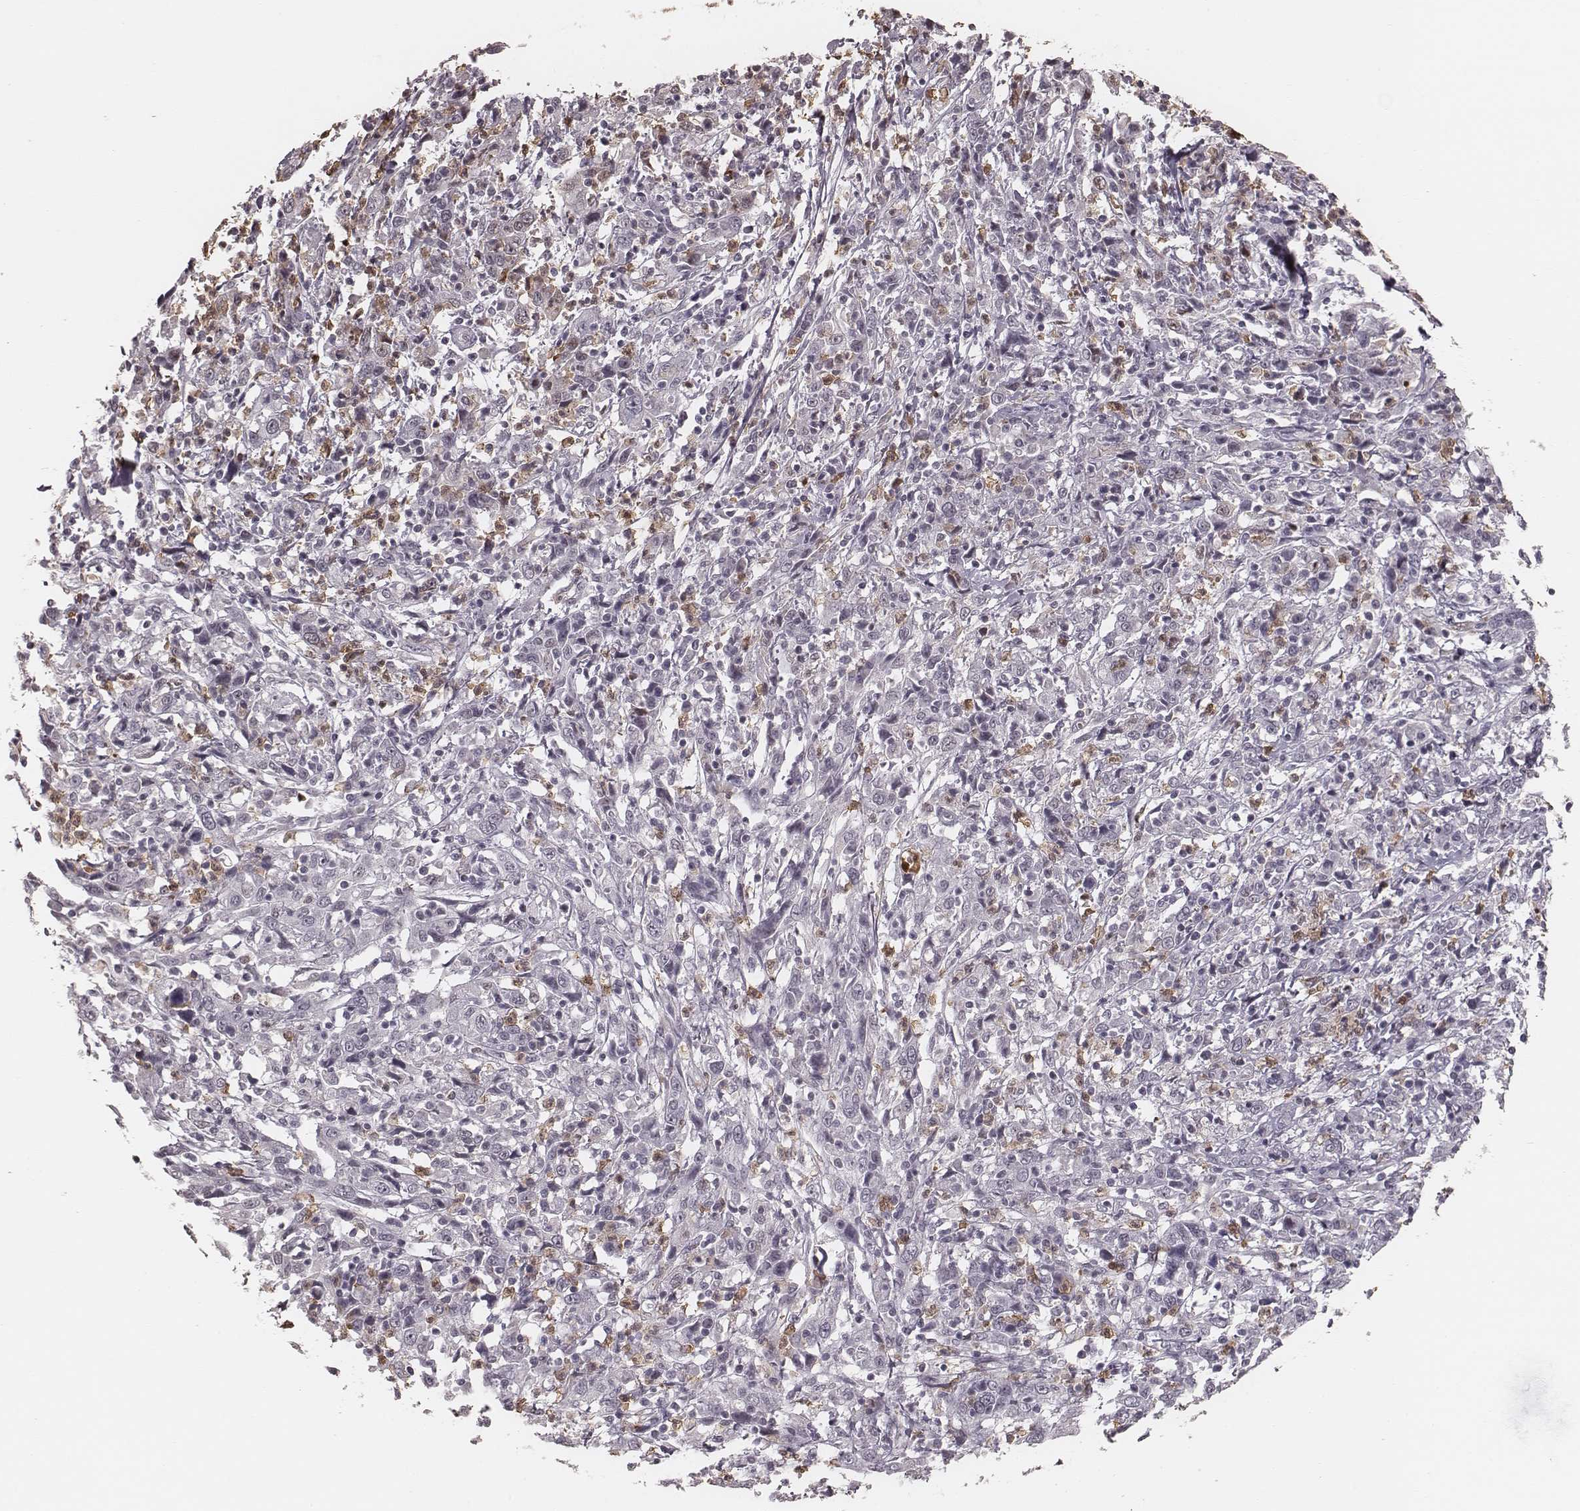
{"staining": {"intensity": "negative", "quantity": "none", "location": "none"}, "tissue": "cervical cancer", "cell_type": "Tumor cells", "image_type": "cancer", "snomed": [{"axis": "morphology", "description": "Squamous cell carcinoma, NOS"}, {"axis": "topography", "description": "Cervix"}], "caption": "Cervical squamous cell carcinoma was stained to show a protein in brown. There is no significant staining in tumor cells.", "gene": "KITLG", "patient": {"sex": "female", "age": 46}}